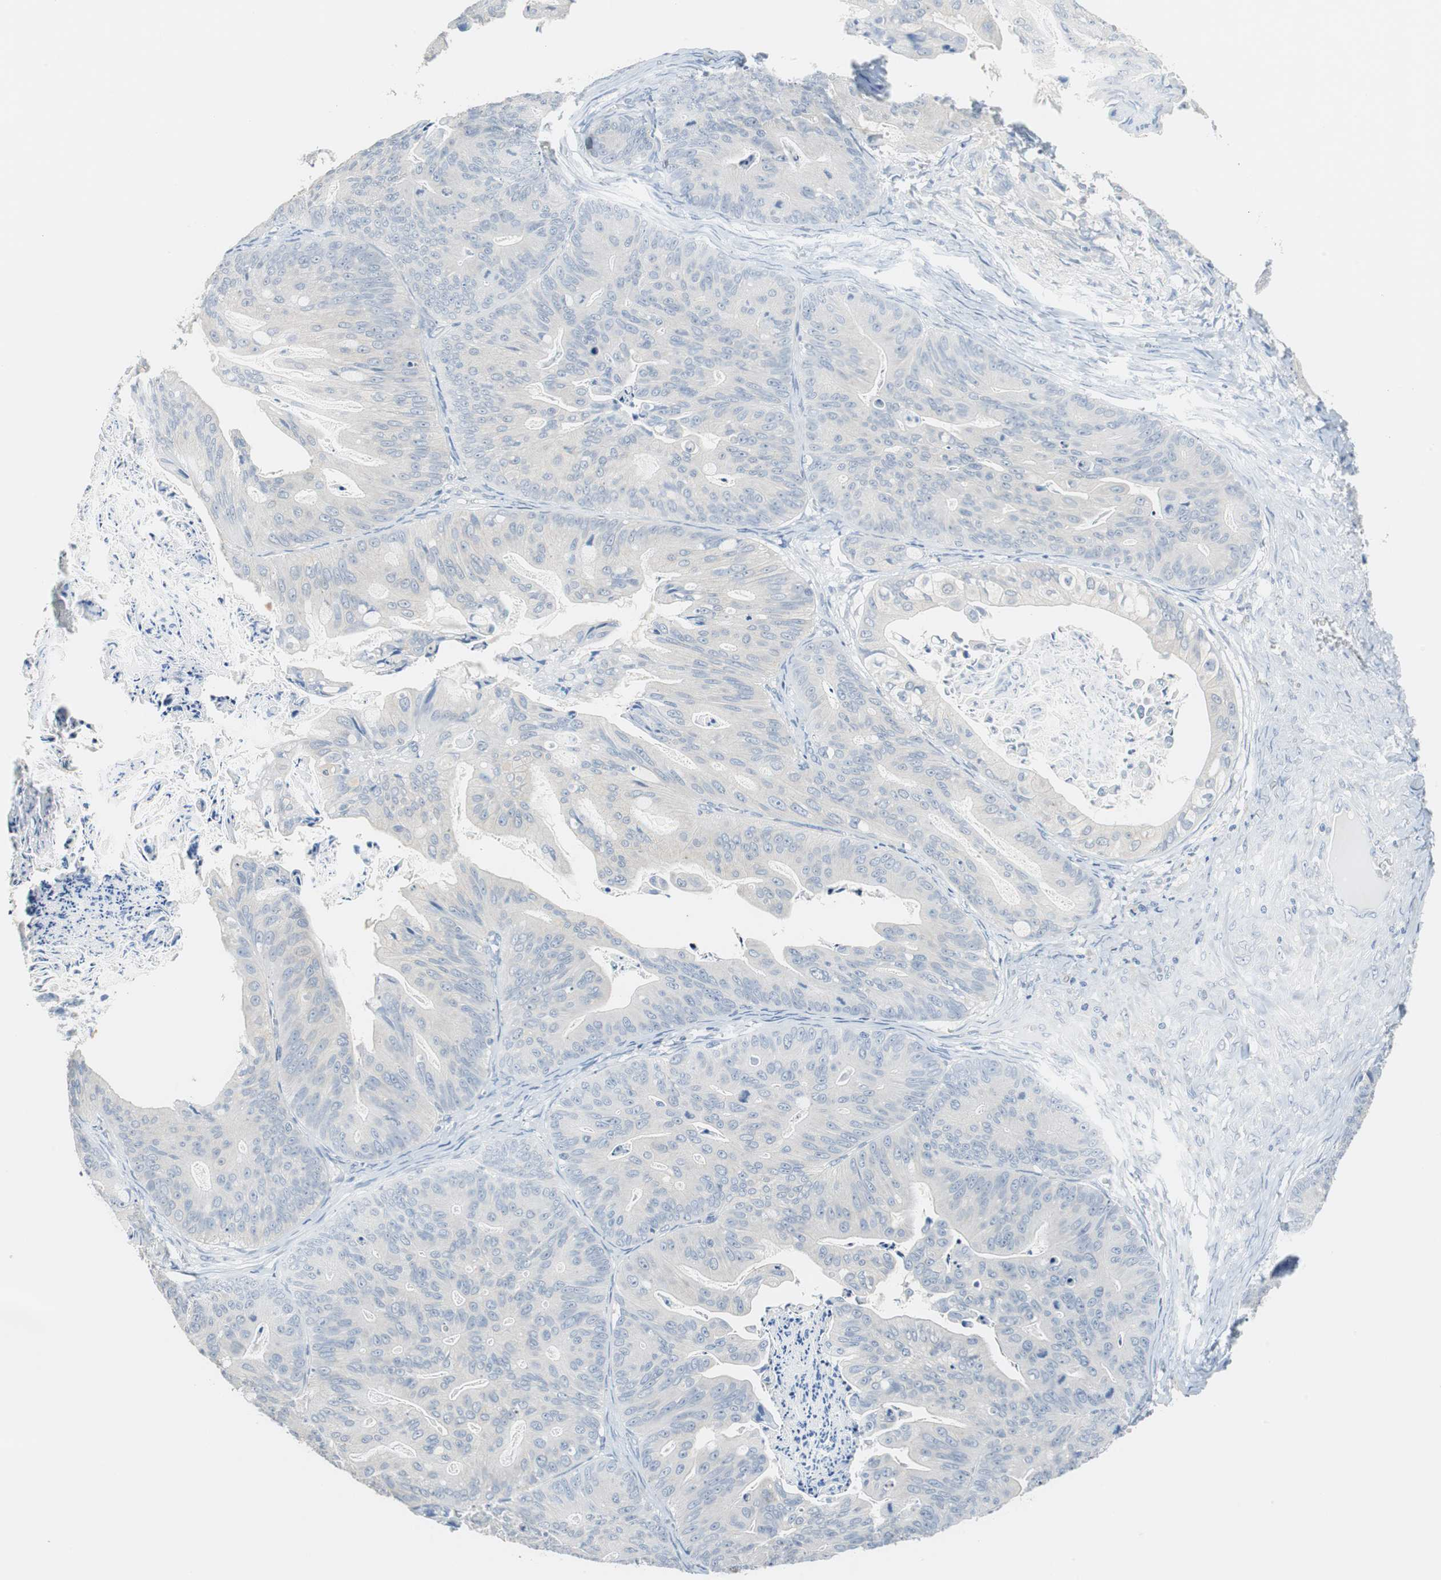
{"staining": {"intensity": "negative", "quantity": "none", "location": "none"}, "tissue": "ovarian cancer", "cell_type": "Tumor cells", "image_type": "cancer", "snomed": [{"axis": "morphology", "description": "Cystadenocarcinoma, mucinous, NOS"}, {"axis": "topography", "description": "Ovary"}], "caption": "Tumor cells are negative for protein expression in human ovarian mucinous cystadenocarcinoma. (DAB IHC, high magnification).", "gene": "GLCCI1", "patient": {"sex": "female", "age": 36}}